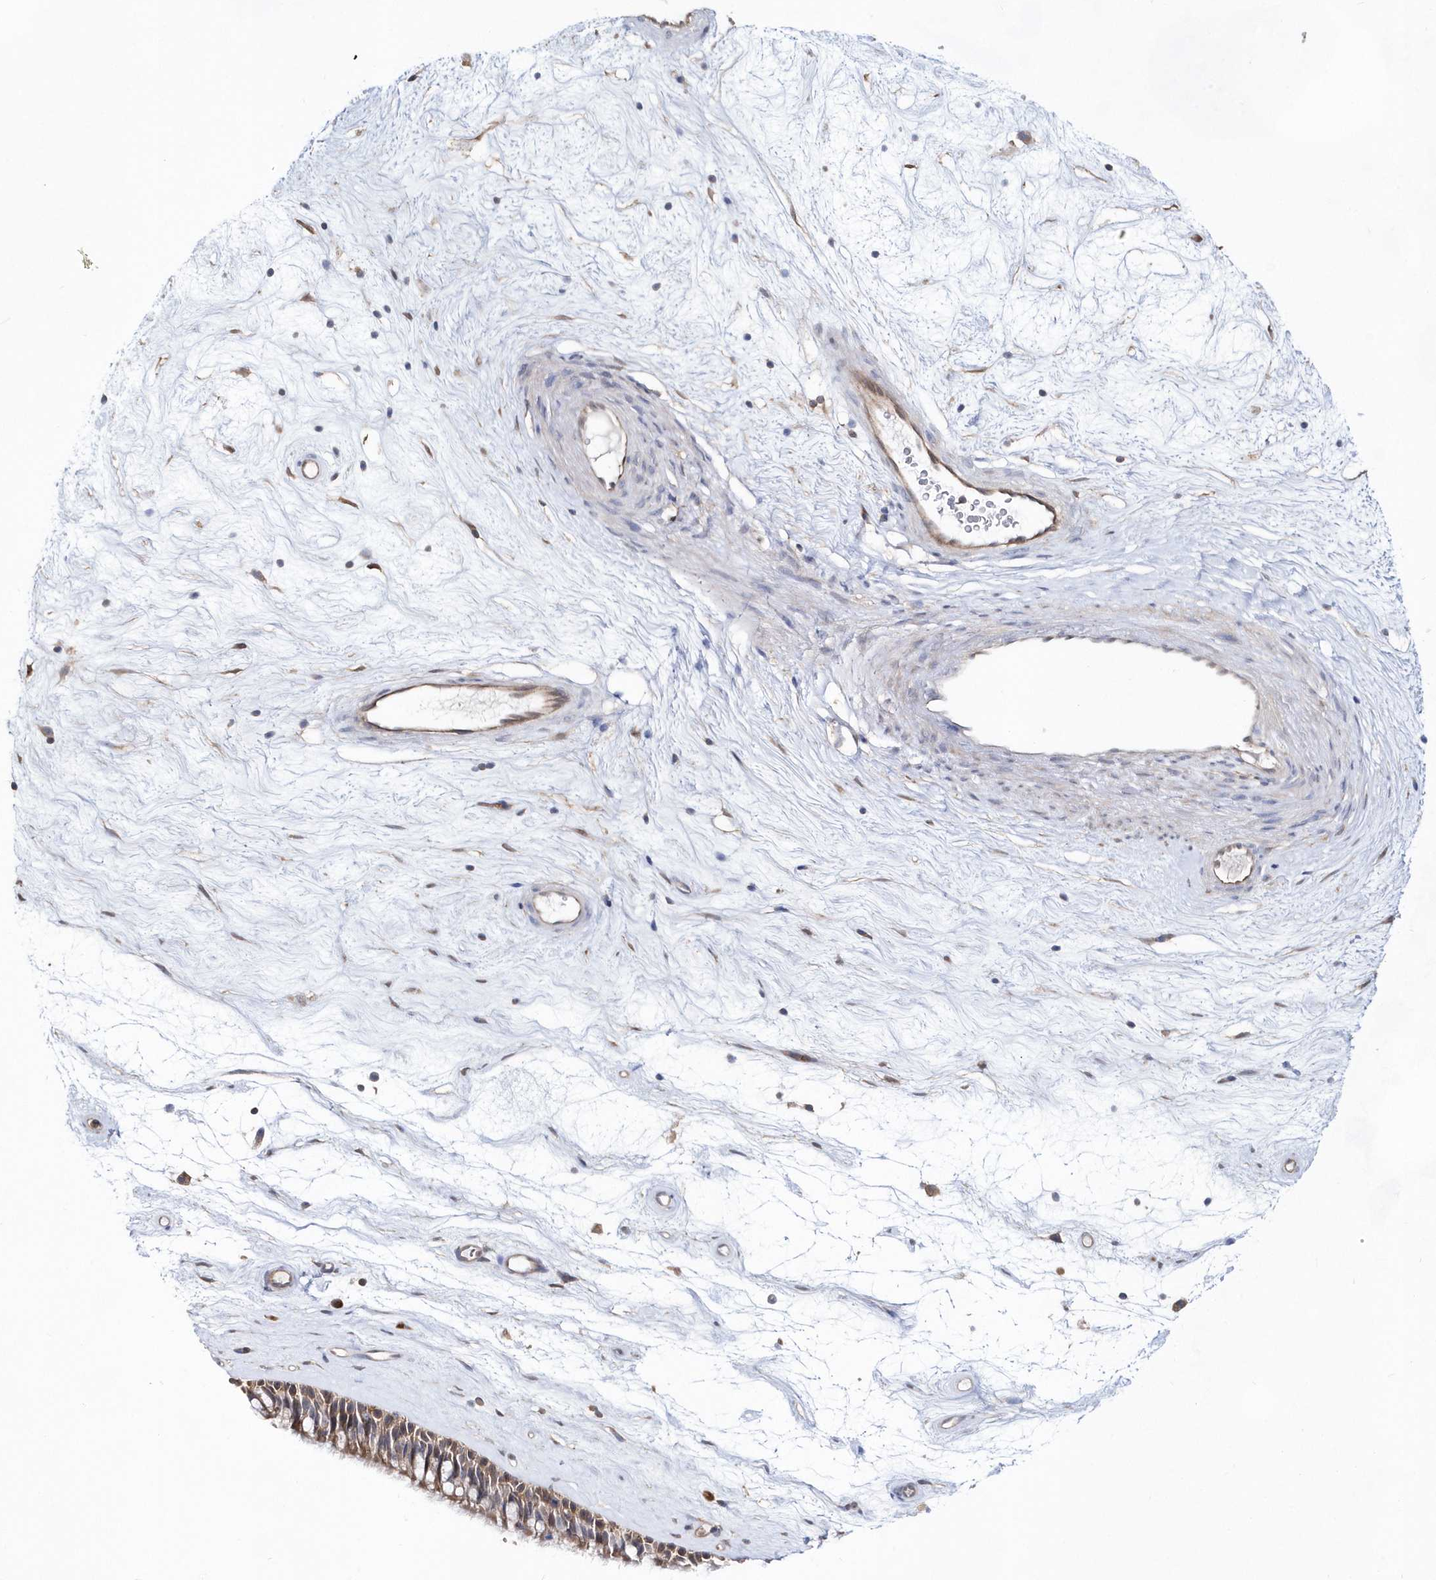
{"staining": {"intensity": "moderate", "quantity": "25%-75%", "location": "cytoplasmic/membranous"}, "tissue": "nasopharynx", "cell_type": "Respiratory epithelial cells", "image_type": "normal", "snomed": [{"axis": "morphology", "description": "Normal tissue, NOS"}, {"axis": "topography", "description": "Nasopharynx"}], "caption": "IHC photomicrograph of unremarkable nasopharynx stained for a protein (brown), which displays medium levels of moderate cytoplasmic/membranous staining in approximately 25%-75% of respiratory epithelial cells.", "gene": "BDH2", "patient": {"sex": "male", "age": 64}}